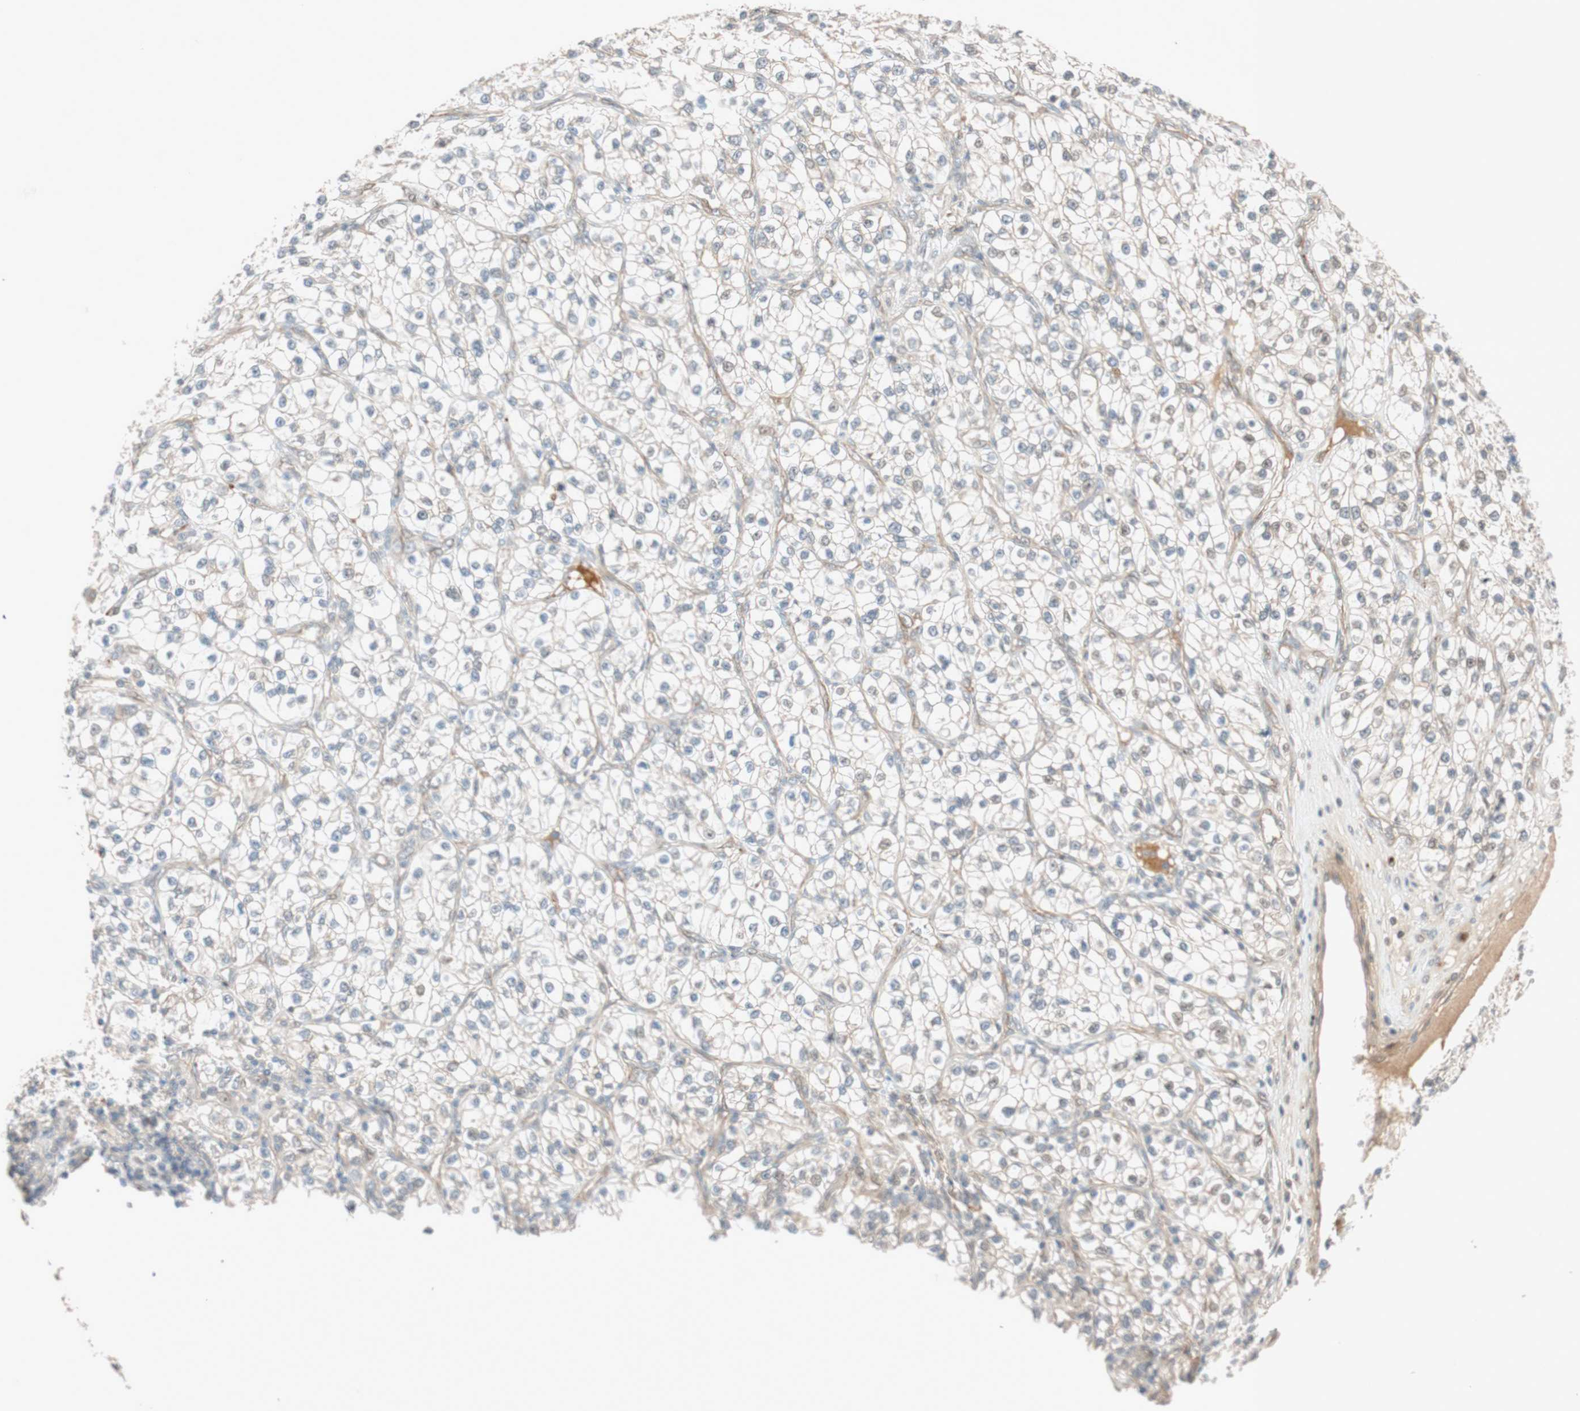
{"staining": {"intensity": "negative", "quantity": "none", "location": "none"}, "tissue": "renal cancer", "cell_type": "Tumor cells", "image_type": "cancer", "snomed": [{"axis": "morphology", "description": "Adenocarcinoma, NOS"}, {"axis": "topography", "description": "Kidney"}], "caption": "The micrograph displays no significant expression in tumor cells of adenocarcinoma (renal). (DAB (3,3'-diaminobenzidine) immunohistochemistry (IHC) visualized using brightfield microscopy, high magnification).", "gene": "EPHA6", "patient": {"sex": "female", "age": 57}}